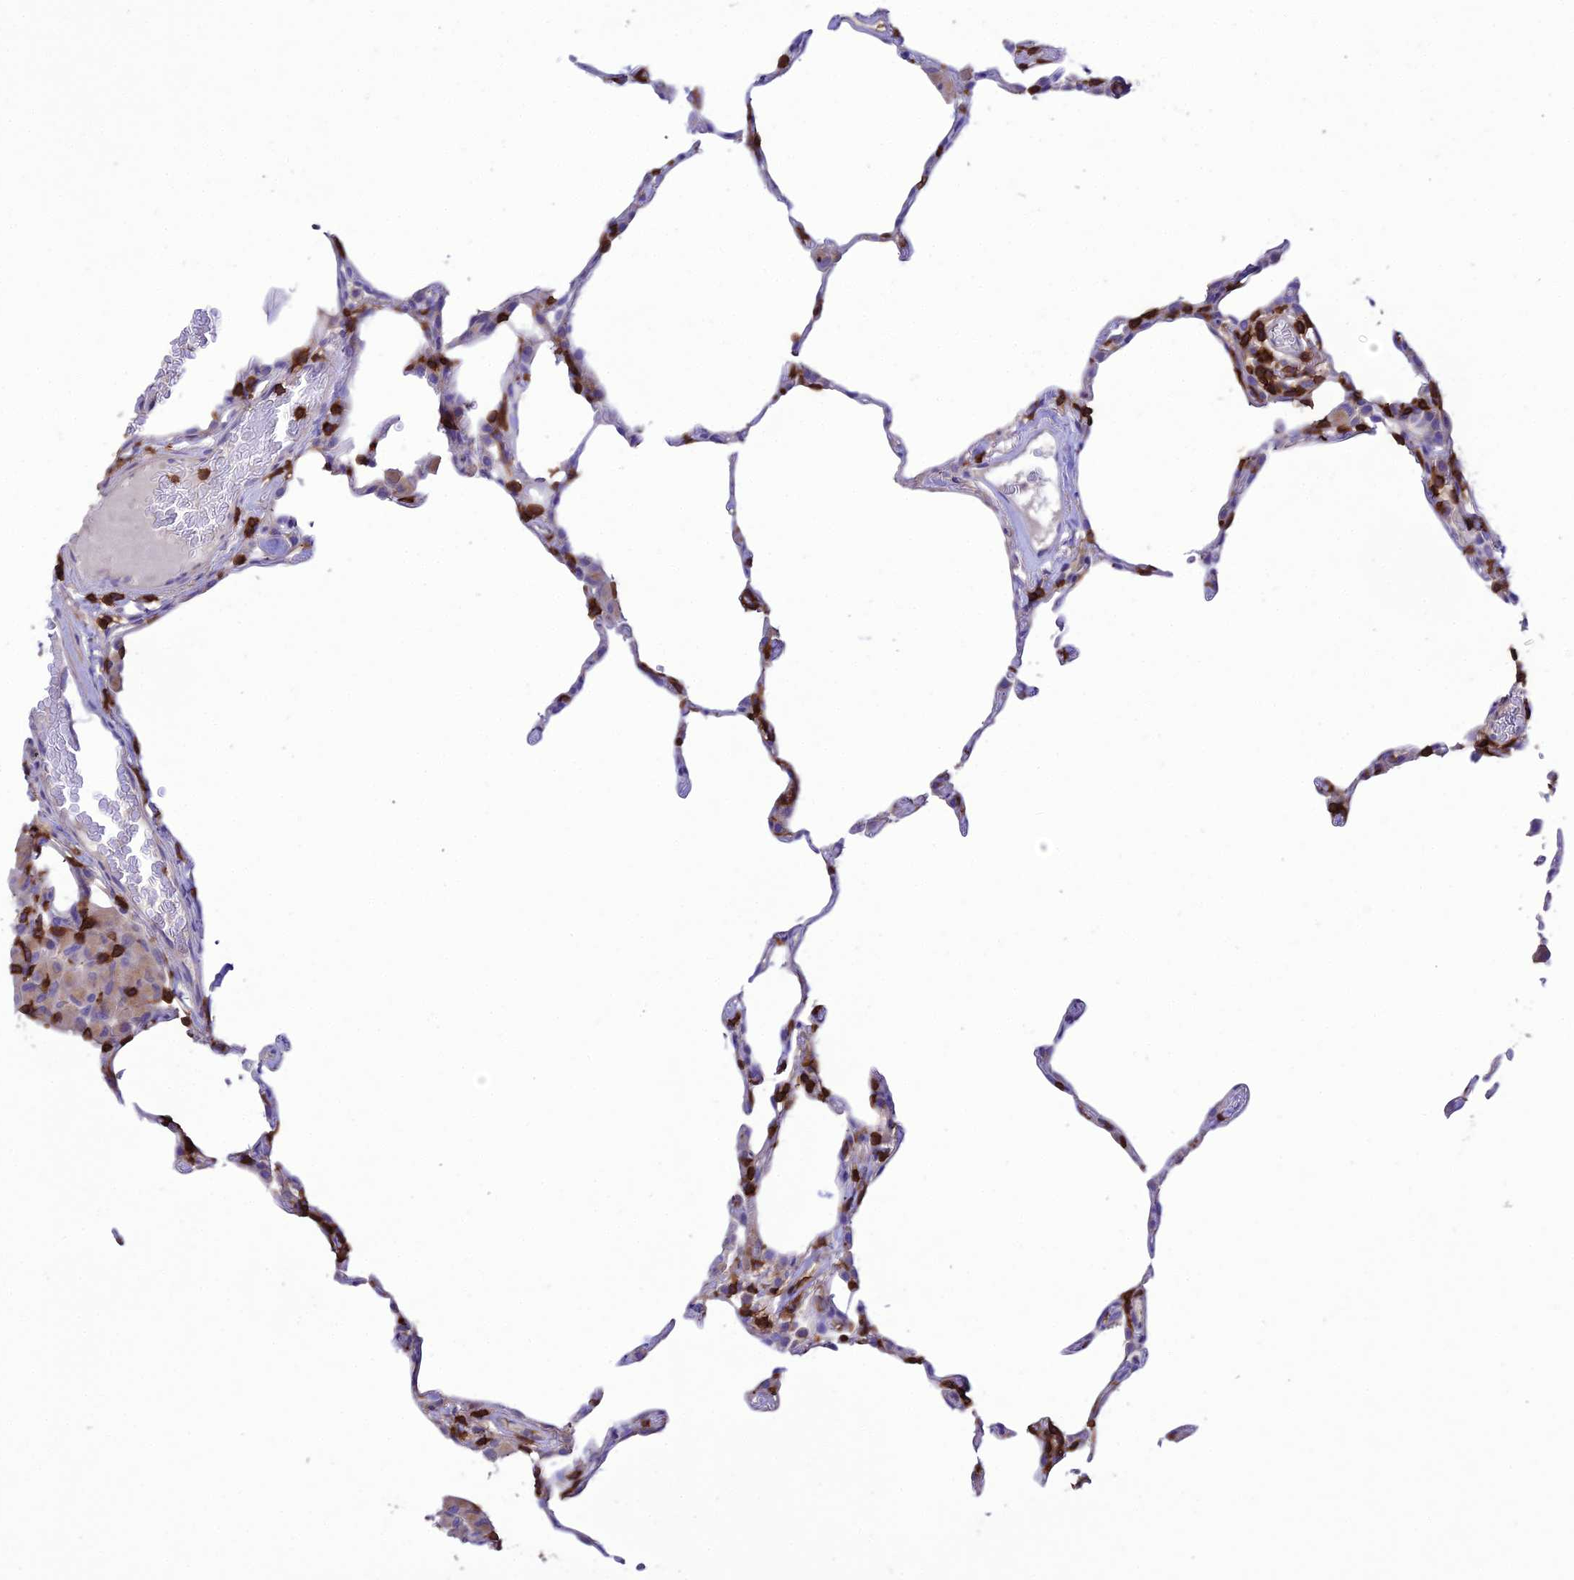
{"staining": {"intensity": "negative", "quantity": "none", "location": "none"}, "tissue": "lung", "cell_type": "Alveolar cells", "image_type": "normal", "snomed": [{"axis": "morphology", "description": "Normal tissue, NOS"}, {"axis": "topography", "description": "Lung"}], "caption": "Immunohistochemistry histopathology image of normal lung: human lung stained with DAB reveals no significant protein staining in alveolar cells.", "gene": "PTPRCAP", "patient": {"sex": "female", "age": 57}}